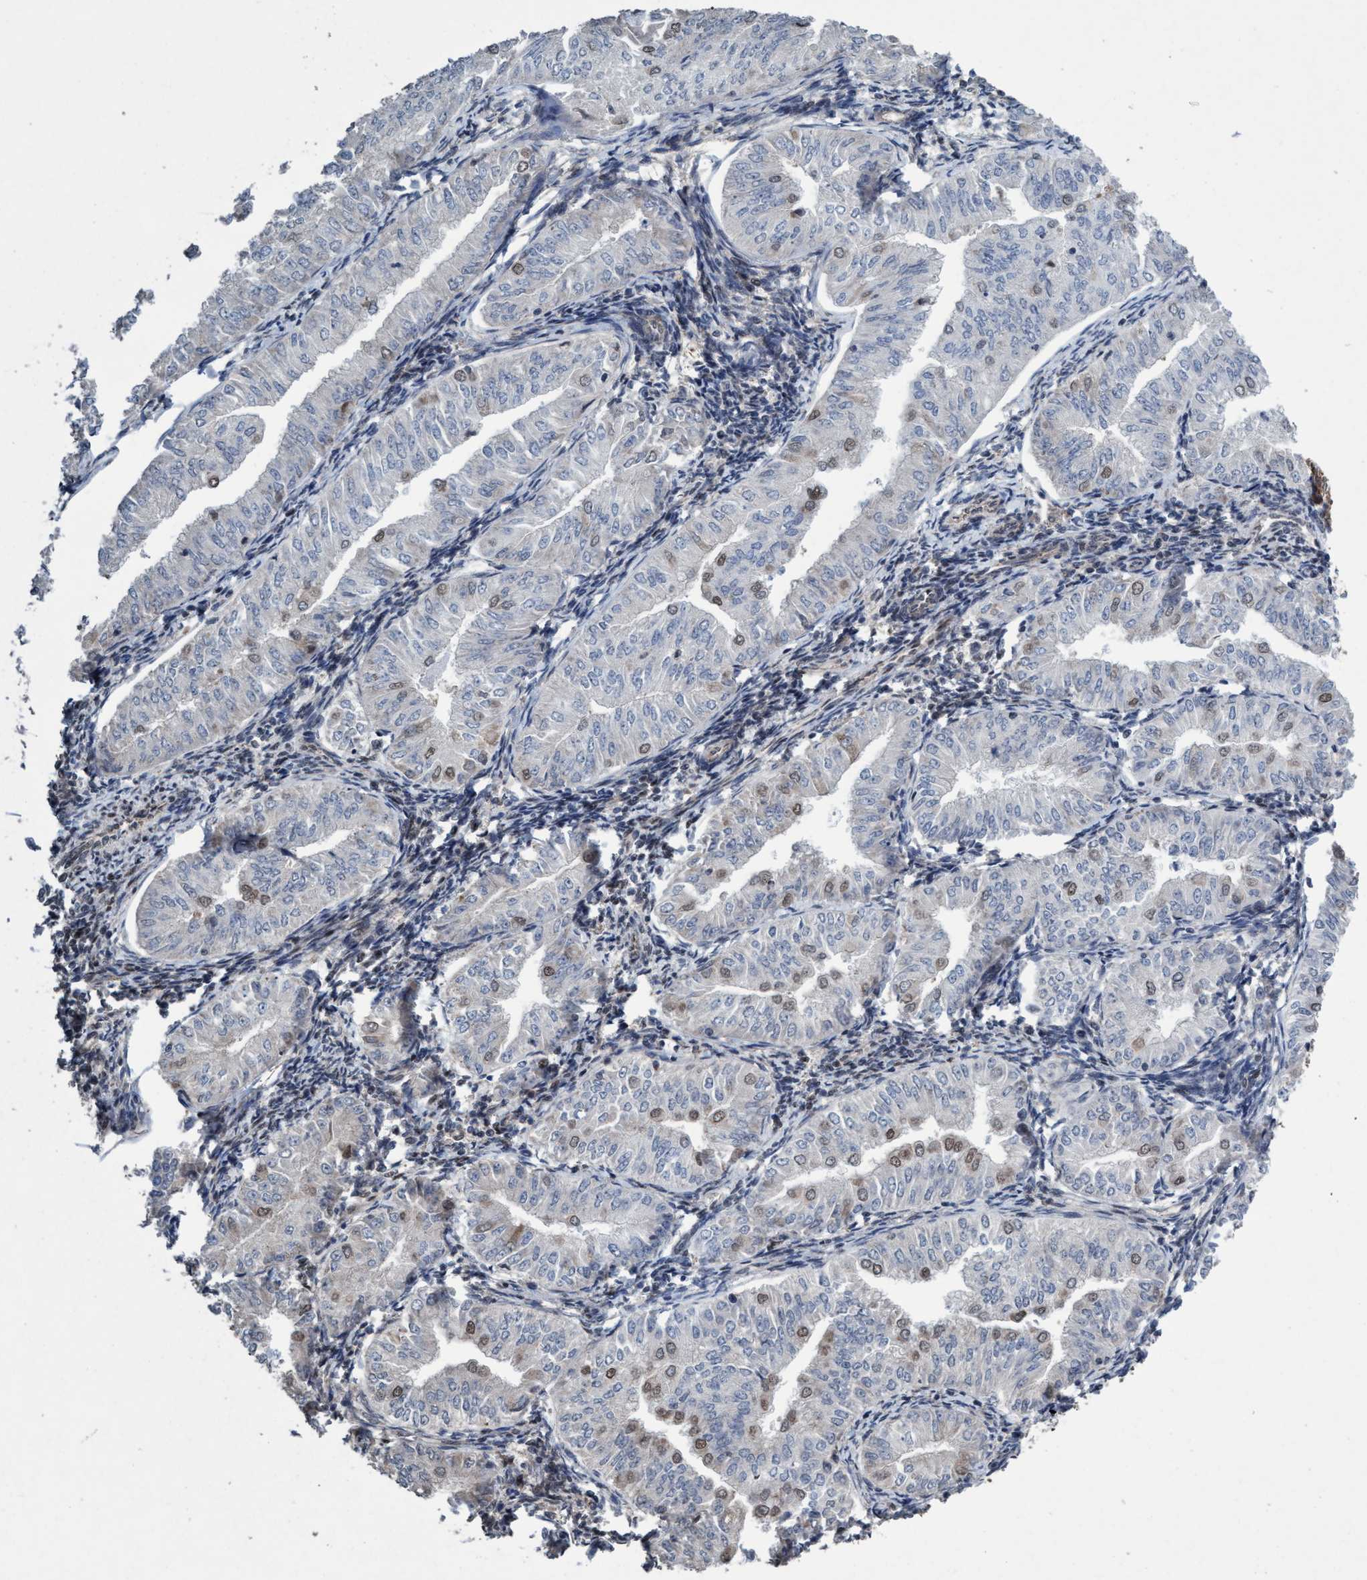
{"staining": {"intensity": "moderate", "quantity": "<25%", "location": "nuclear"}, "tissue": "endometrial cancer", "cell_type": "Tumor cells", "image_type": "cancer", "snomed": [{"axis": "morphology", "description": "Normal tissue, NOS"}, {"axis": "morphology", "description": "Adenocarcinoma, NOS"}, {"axis": "topography", "description": "Endometrium"}], "caption": "Endometrial cancer (adenocarcinoma) stained with a brown dye exhibits moderate nuclear positive positivity in about <25% of tumor cells.", "gene": "METAP2", "patient": {"sex": "female", "age": 53}}